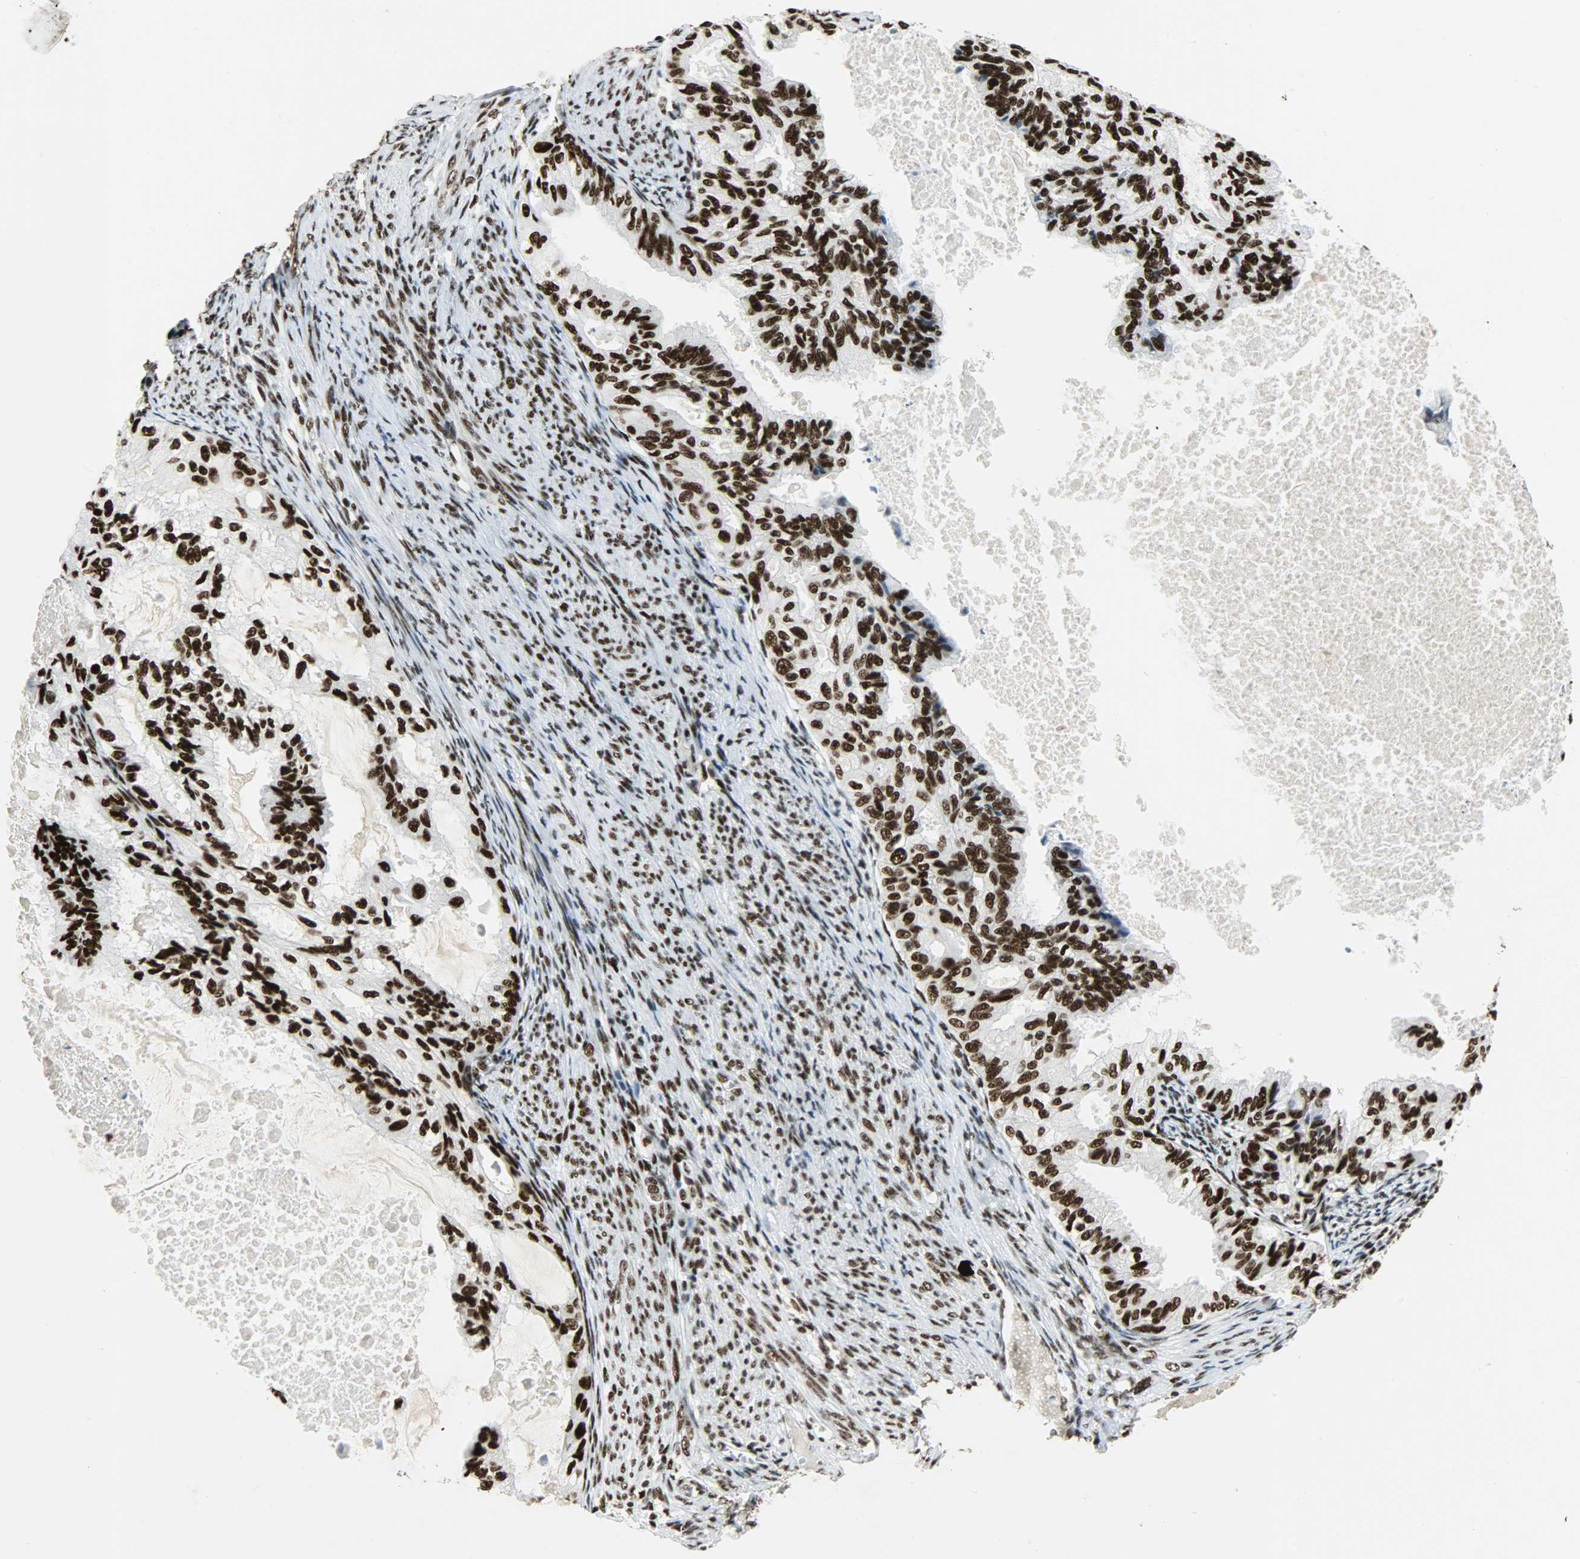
{"staining": {"intensity": "strong", "quantity": ">75%", "location": "nuclear"}, "tissue": "cervical cancer", "cell_type": "Tumor cells", "image_type": "cancer", "snomed": [{"axis": "morphology", "description": "Normal tissue, NOS"}, {"axis": "morphology", "description": "Adenocarcinoma, NOS"}, {"axis": "topography", "description": "Cervix"}, {"axis": "topography", "description": "Endometrium"}], "caption": "This image exhibits immunohistochemistry staining of human cervical cancer, with high strong nuclear positivity in approximately >75% of tumor cells.", "gene": "SSB", "patient": {"sex": "female", "age": 86}}